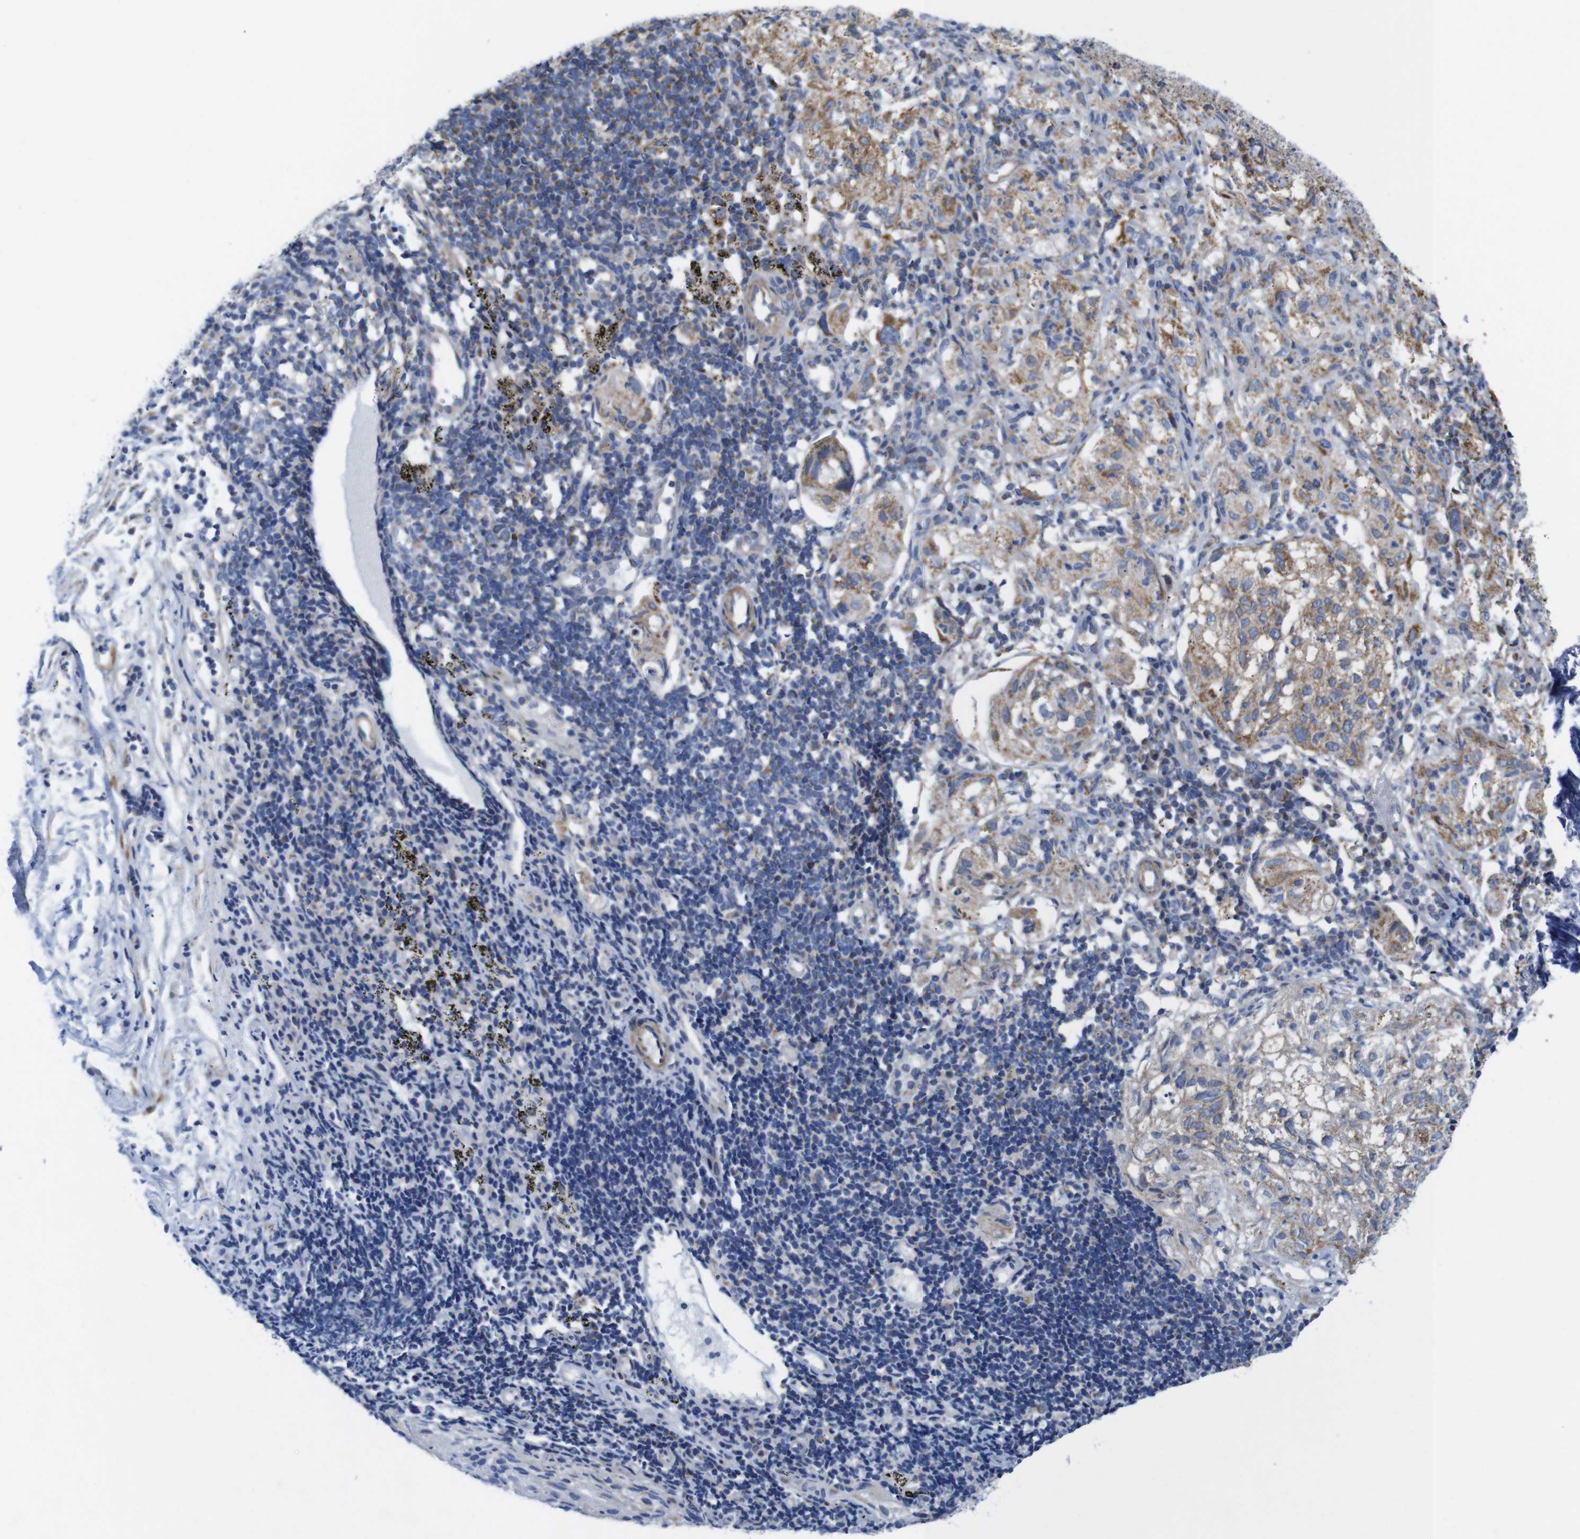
{"staining": {"intensity": "moderate", "quantity": ">75%", "location": "cytoplasmic/membranous"}, "tissue": "lung cancer", "cell_type": "Tumor cells", "image_type": "cancer", "snomed": [{"axis": "morphology", "description": "Inflammation, NOS"}, {"axis": "morphology", "description": "Squamous cell carcinoma, NOS"}, {"axis": "topography", "description": "Lymph node"}, {"axis": "topography", "description": "Soft tissue"}, {"axis": "topography", "description": "Lung"}], "caption": "The photomicrograph exhibits a brown stain indicating the presence of a protein in the cytoplasmic/membranous of tumor cells in lung squamous cell carcinoma. The protein of interest is stained brown, and the nuclei are stained in blue (DAB (3,3'-diaminobenzidine) IHC with brightfield microscopy, high magnification).", "gene": "FAM171B", "patient": {"sex": "male", "age": 66}}